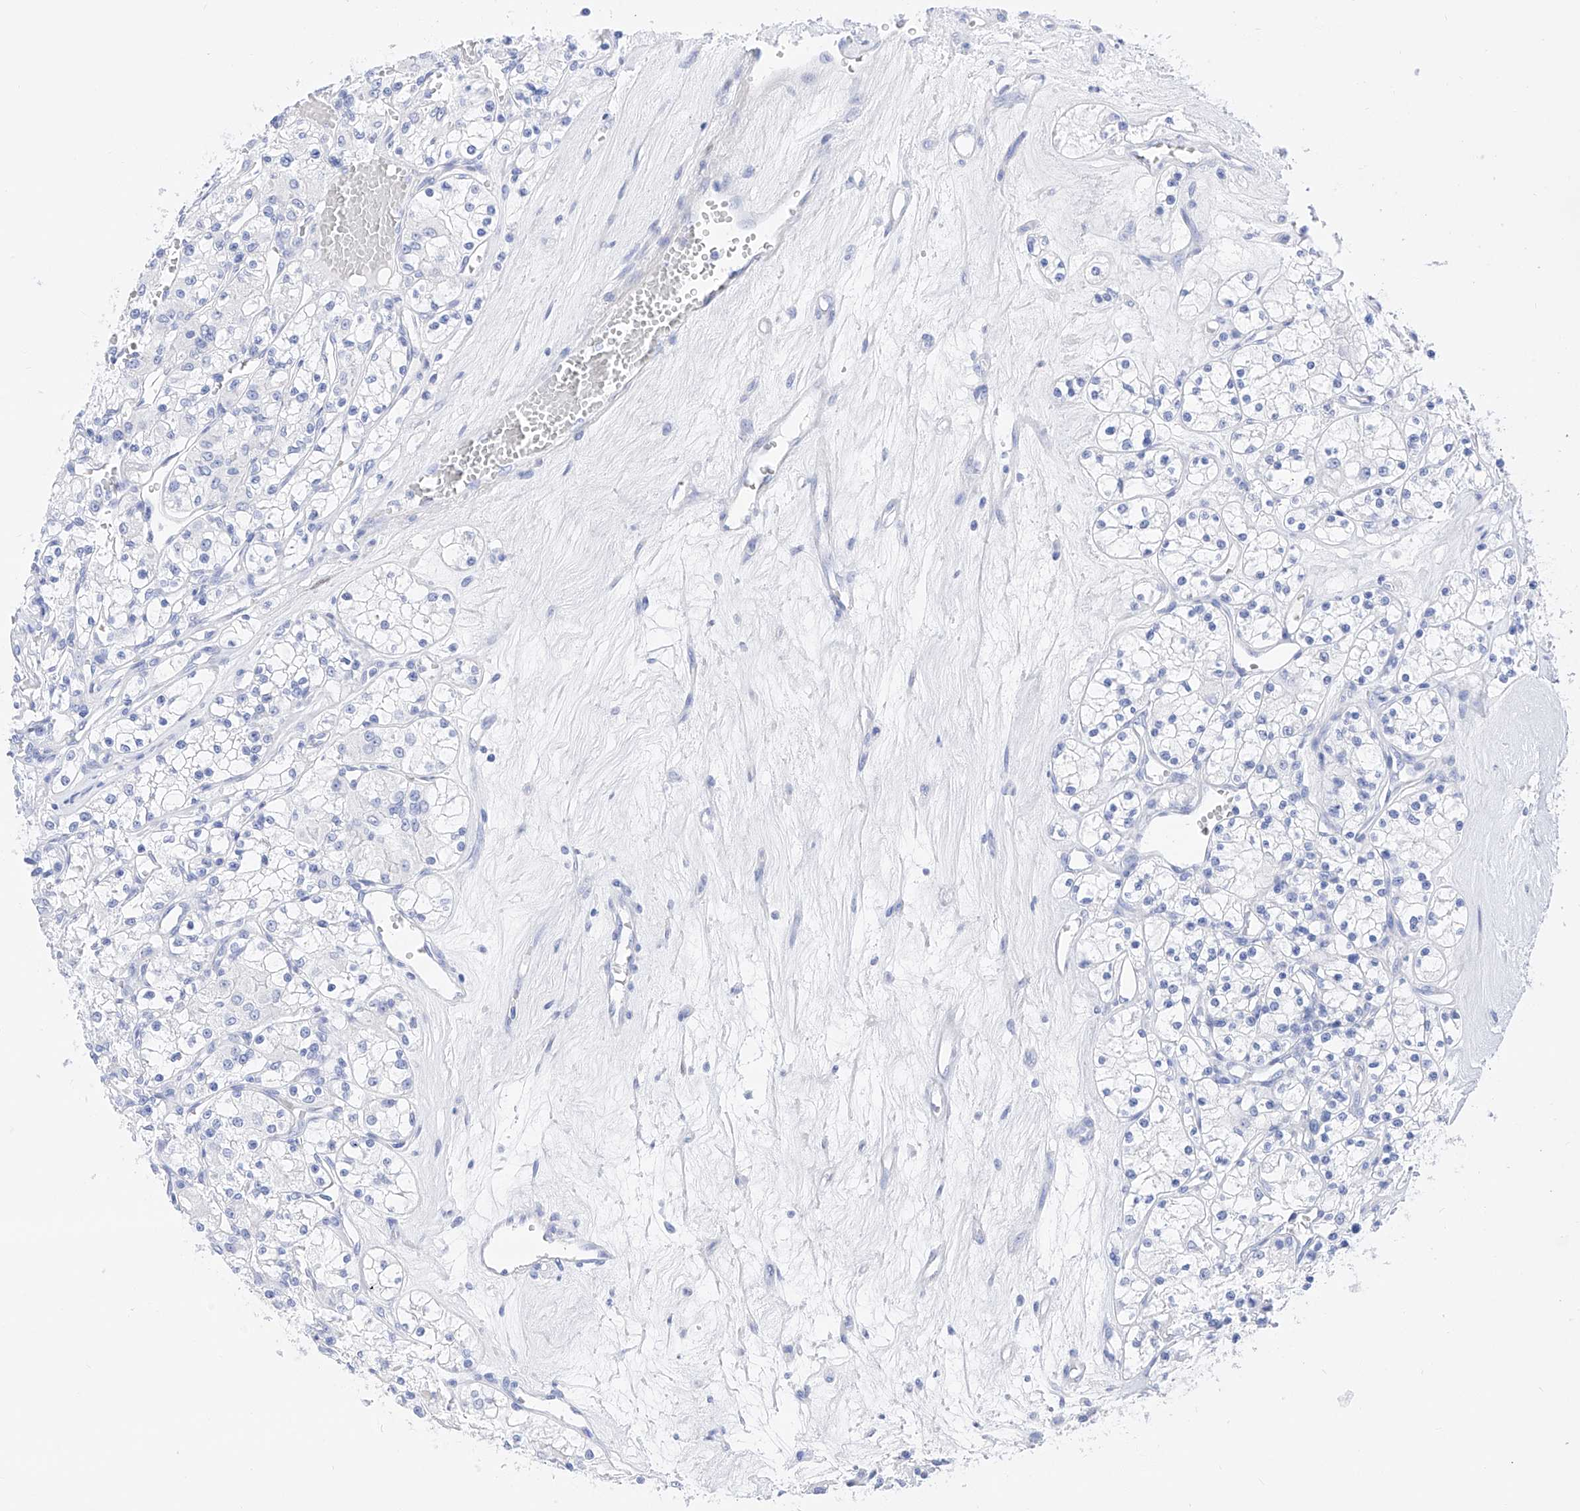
{"staining": {"intensity": "negative", "quantity": "none", "location": "none"}, "tissue": "renal cancer", "cell_type": "Tumor cells", "image_type": "cancer", "snomed": [{"axis": "morphology", "description": "Adenocarcinoma, NOS"}, {"axis": "topography", "description": "Kidney"}], "caption": "There is no significant positivity in tumor cells of renal cancer (adenocarcinoma).", "gene": "TRPC7", "patient": {"sex": "female", "age": 59}}